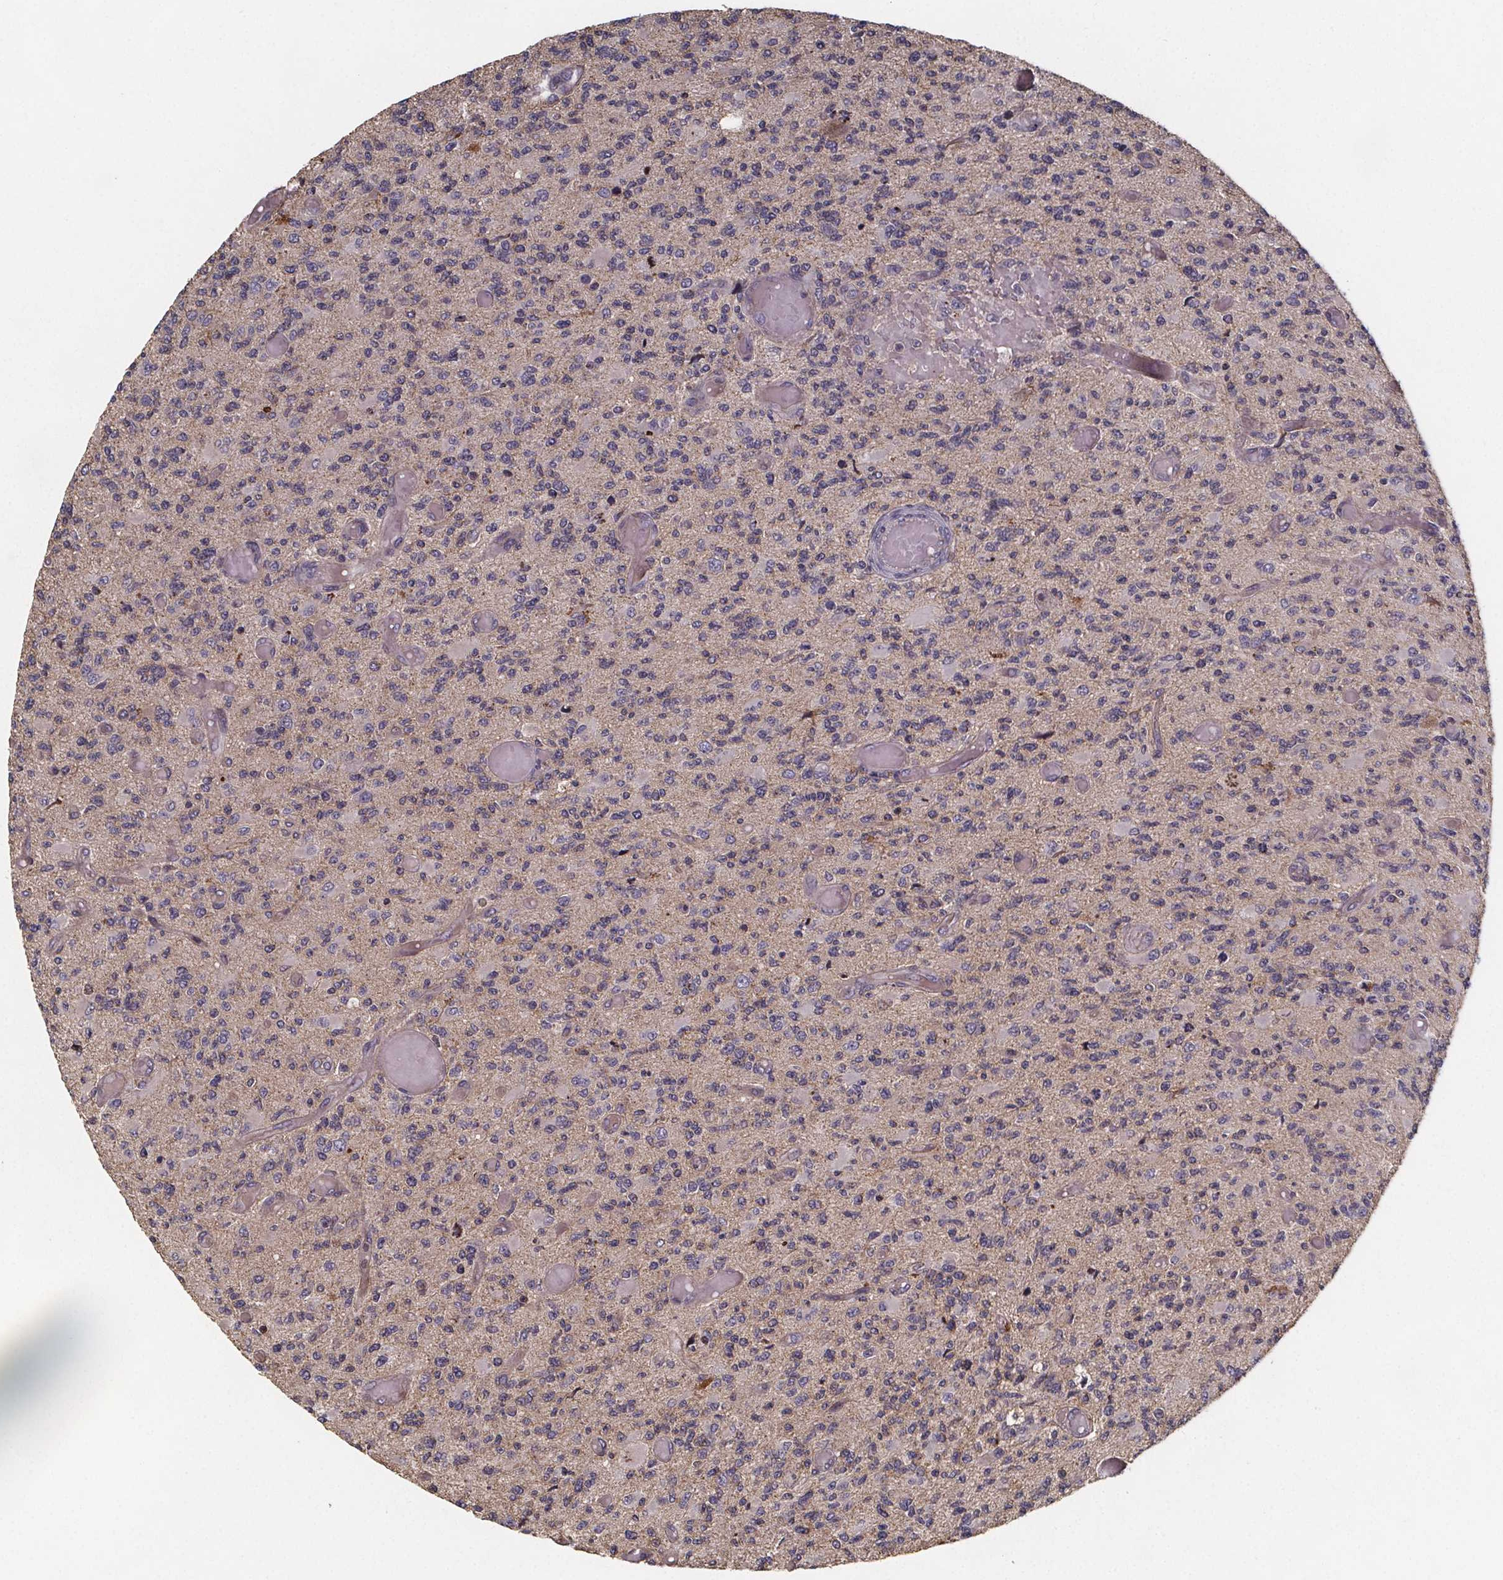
{"staining": {"intensity": "negative", "quantity": "none", "location": "none"}, "tissue": "glioma", "cell_type": "Tumor cells", "image_type": "cancer", "snomed": [{"axis": "morphology", "description": "Glioma, malignant, High grade"}, {"axis": "topography", "description": "Brain"}], "caption": "This is an immunohistochemistry (IHC) image of human glioma. There is no staining in tumor cells.", "gene": "ZNF879", "patient": {"sex": "female", "age": 63}}